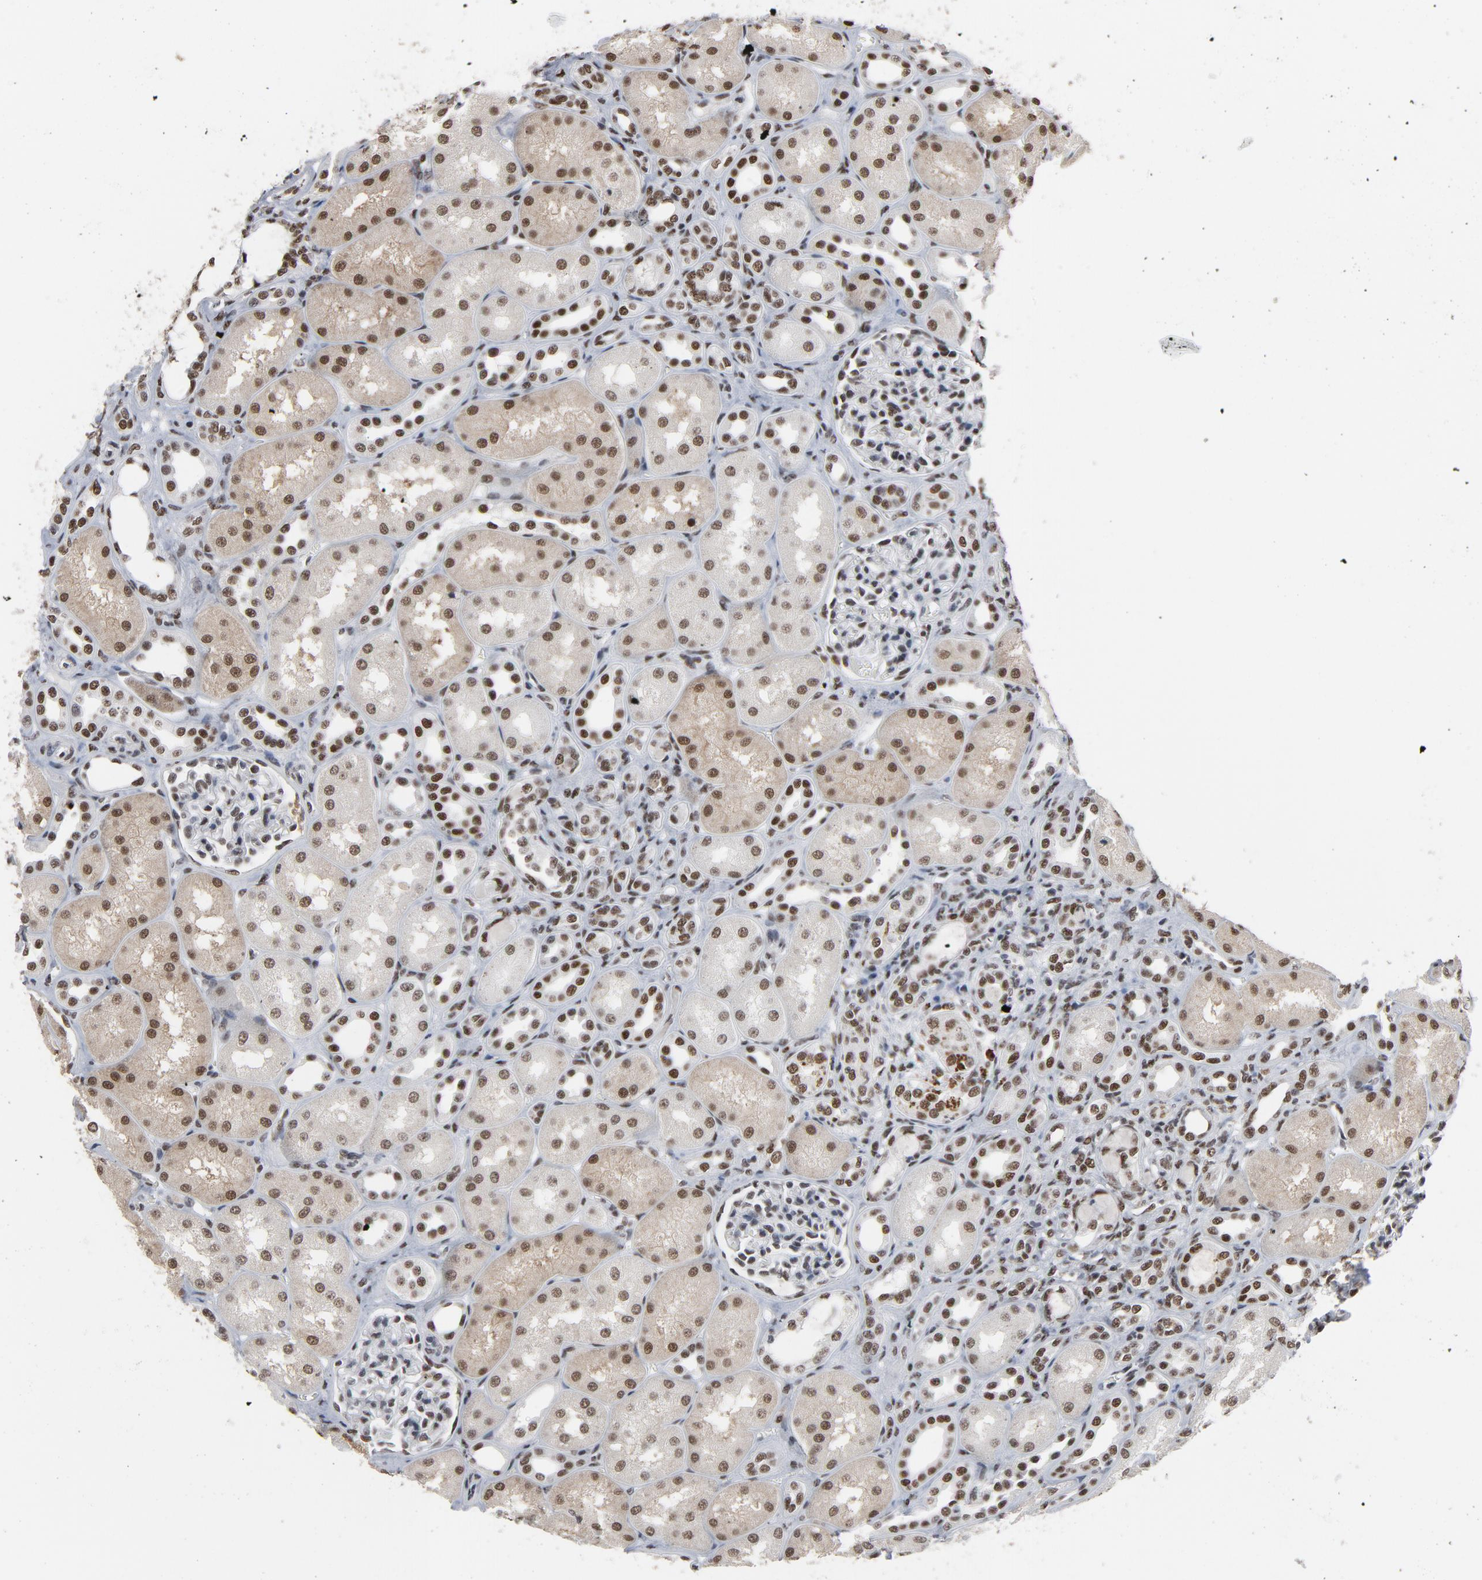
{"staining": {"intensity": "strong", "quantity": "25%-75%", "location": "nuclear"}, "tissue": "kidney", "cell_type": "Cells in glomeruli", "image_type": "normal", "snomed": [{"axis": "morphology", "description": "Normal tissue, NOS"}, {"axis": "topography", "description": "Kidney"}], "caption": "Protein analysis of benign kidney reveals strong nuclear expression in approximately 25%-75% of cells in glomeruli. The protein of interest is stained brown, and the nuclei are stained in blue (DAB (3,3'-diaminobenzidine) IHC with brightfield microscopy, high magnification).", "gene": "MRE11", "patient": {"sex": "male", "age": 7}}